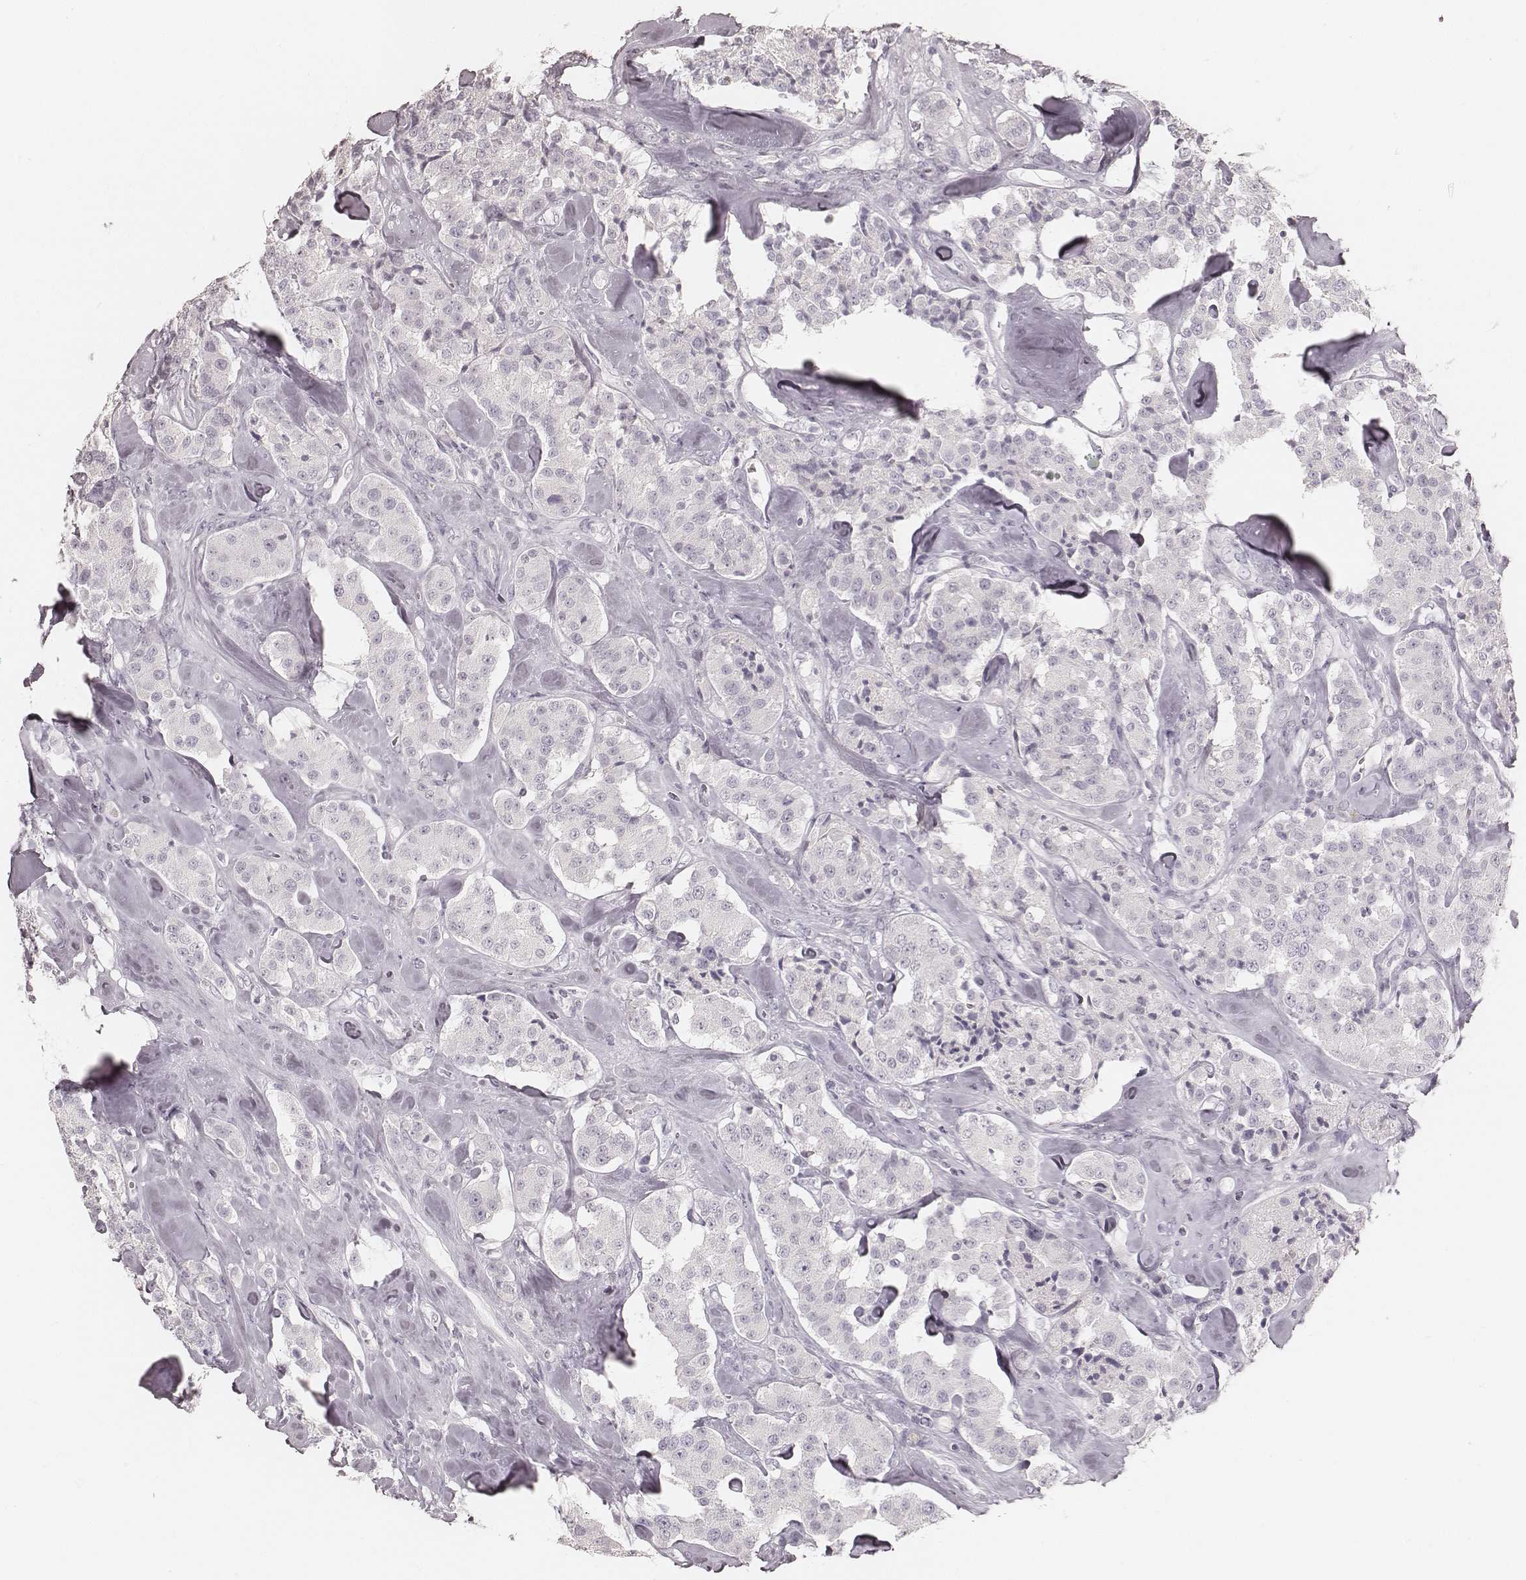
{"staining": {"intensity": "negative", "quantity": "none", "location": "none"}, "tissue": "carcinoid", "cell_type": "Tumor cells", "image_type": "cancer", "snomed": [{"axis": "morphology", "description": "Carcinoid, malignant, NOS"}, {"axis": "topography", "description": "Pancreas"}], "caption": "Immunohistochemical staining of human malignant carcinoid exhibits no significant expression in tumor cells.", "gene": "KRT26", "patient": {"sex": "male", "age": 41}}